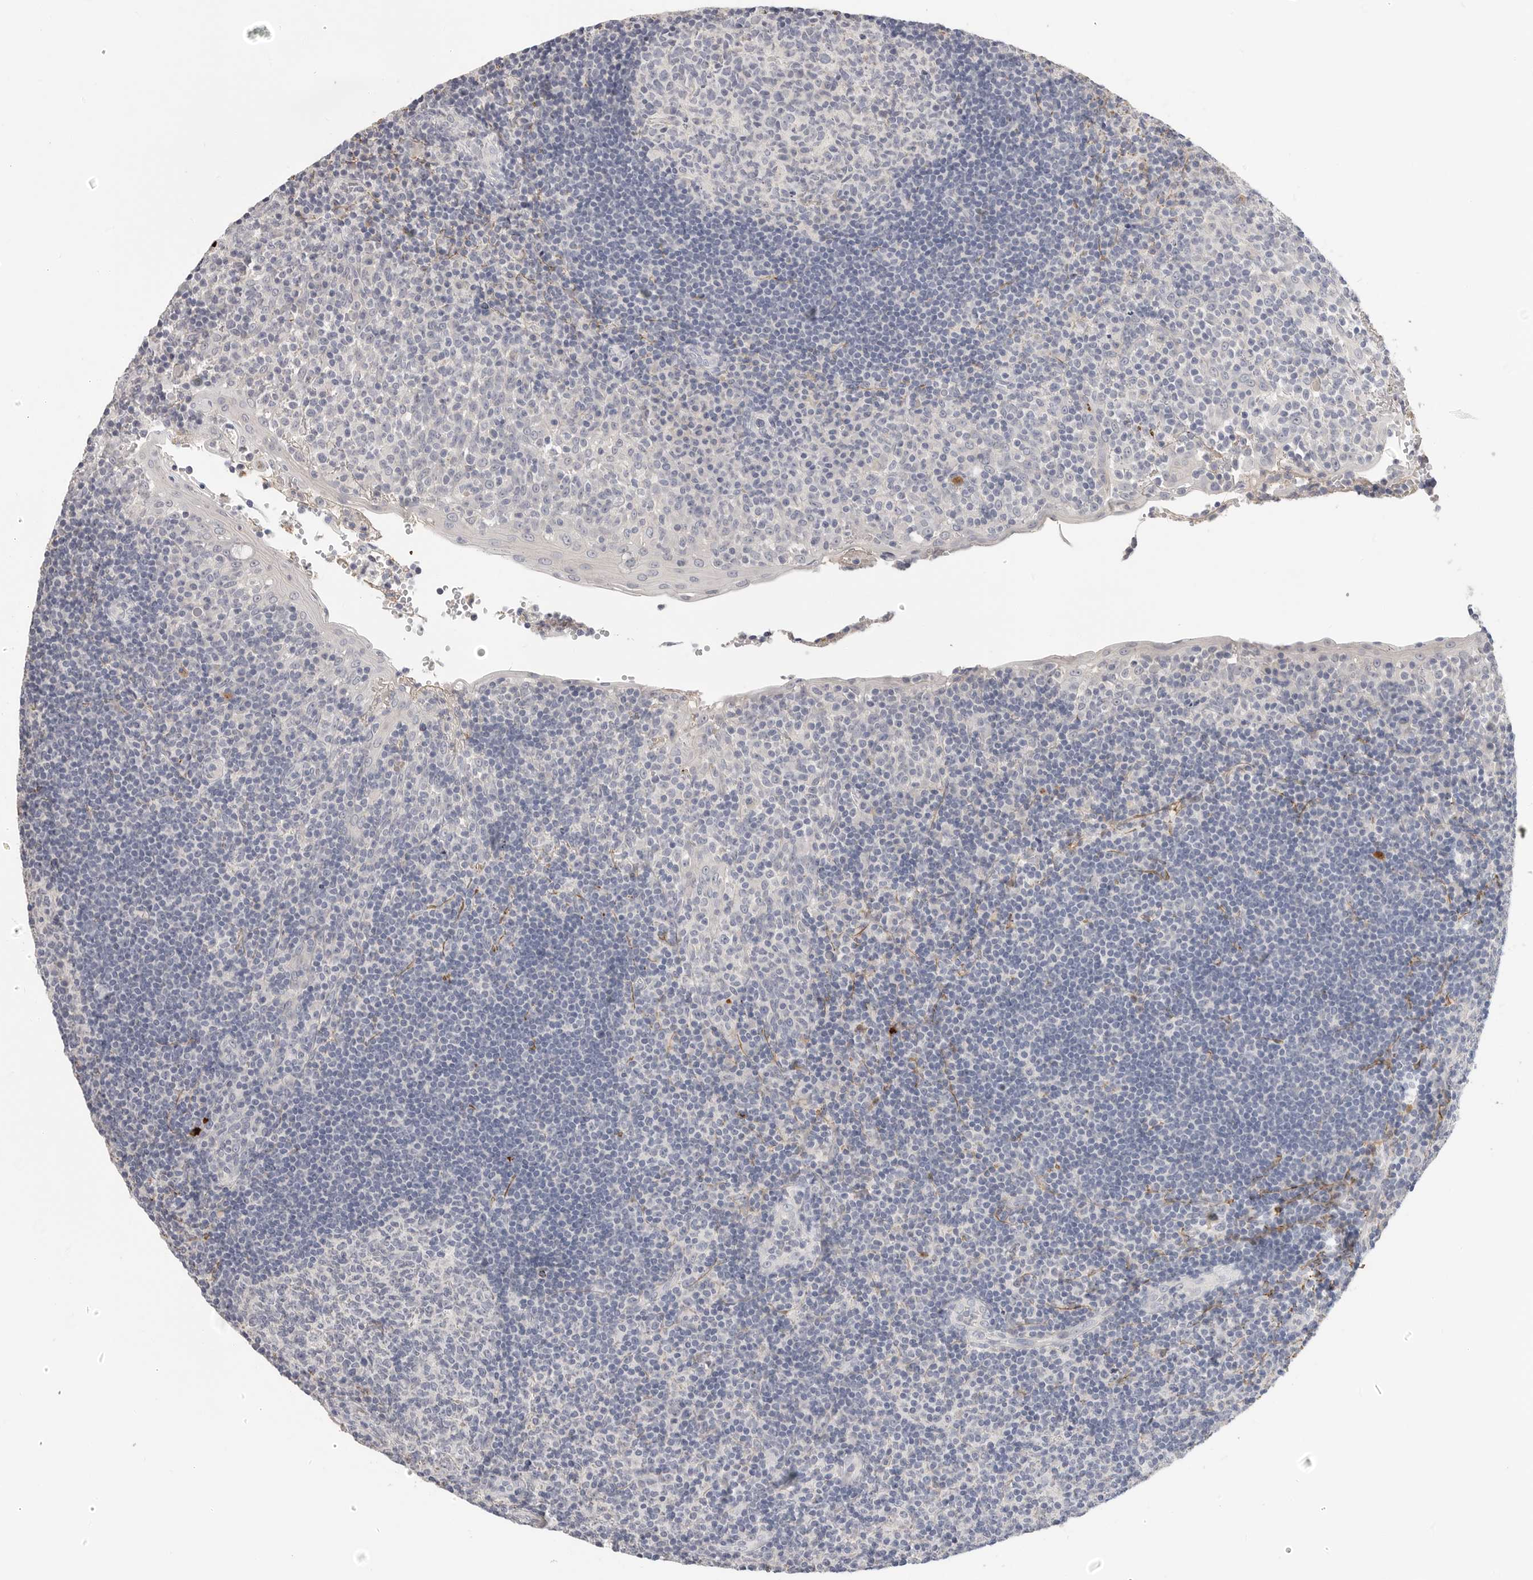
{"staining": {"intensity": "negative", "quantity": "none", "location": "none"}, "tissue": "tonsil", "cell_type": "Germinal center cells", "image_type": "normal", "snomed": [{"axis": "morphology", "description": "Normal tissue, NOS"}, {"axis": "topography", "description": "Tonsil"}], "caption": "Immunohistochemistry (IHC) of normal human tonsil reveals no positivity in germinal center cells.", "gene": "FBN2", "patient": {"sex": "female", "age": 40}}